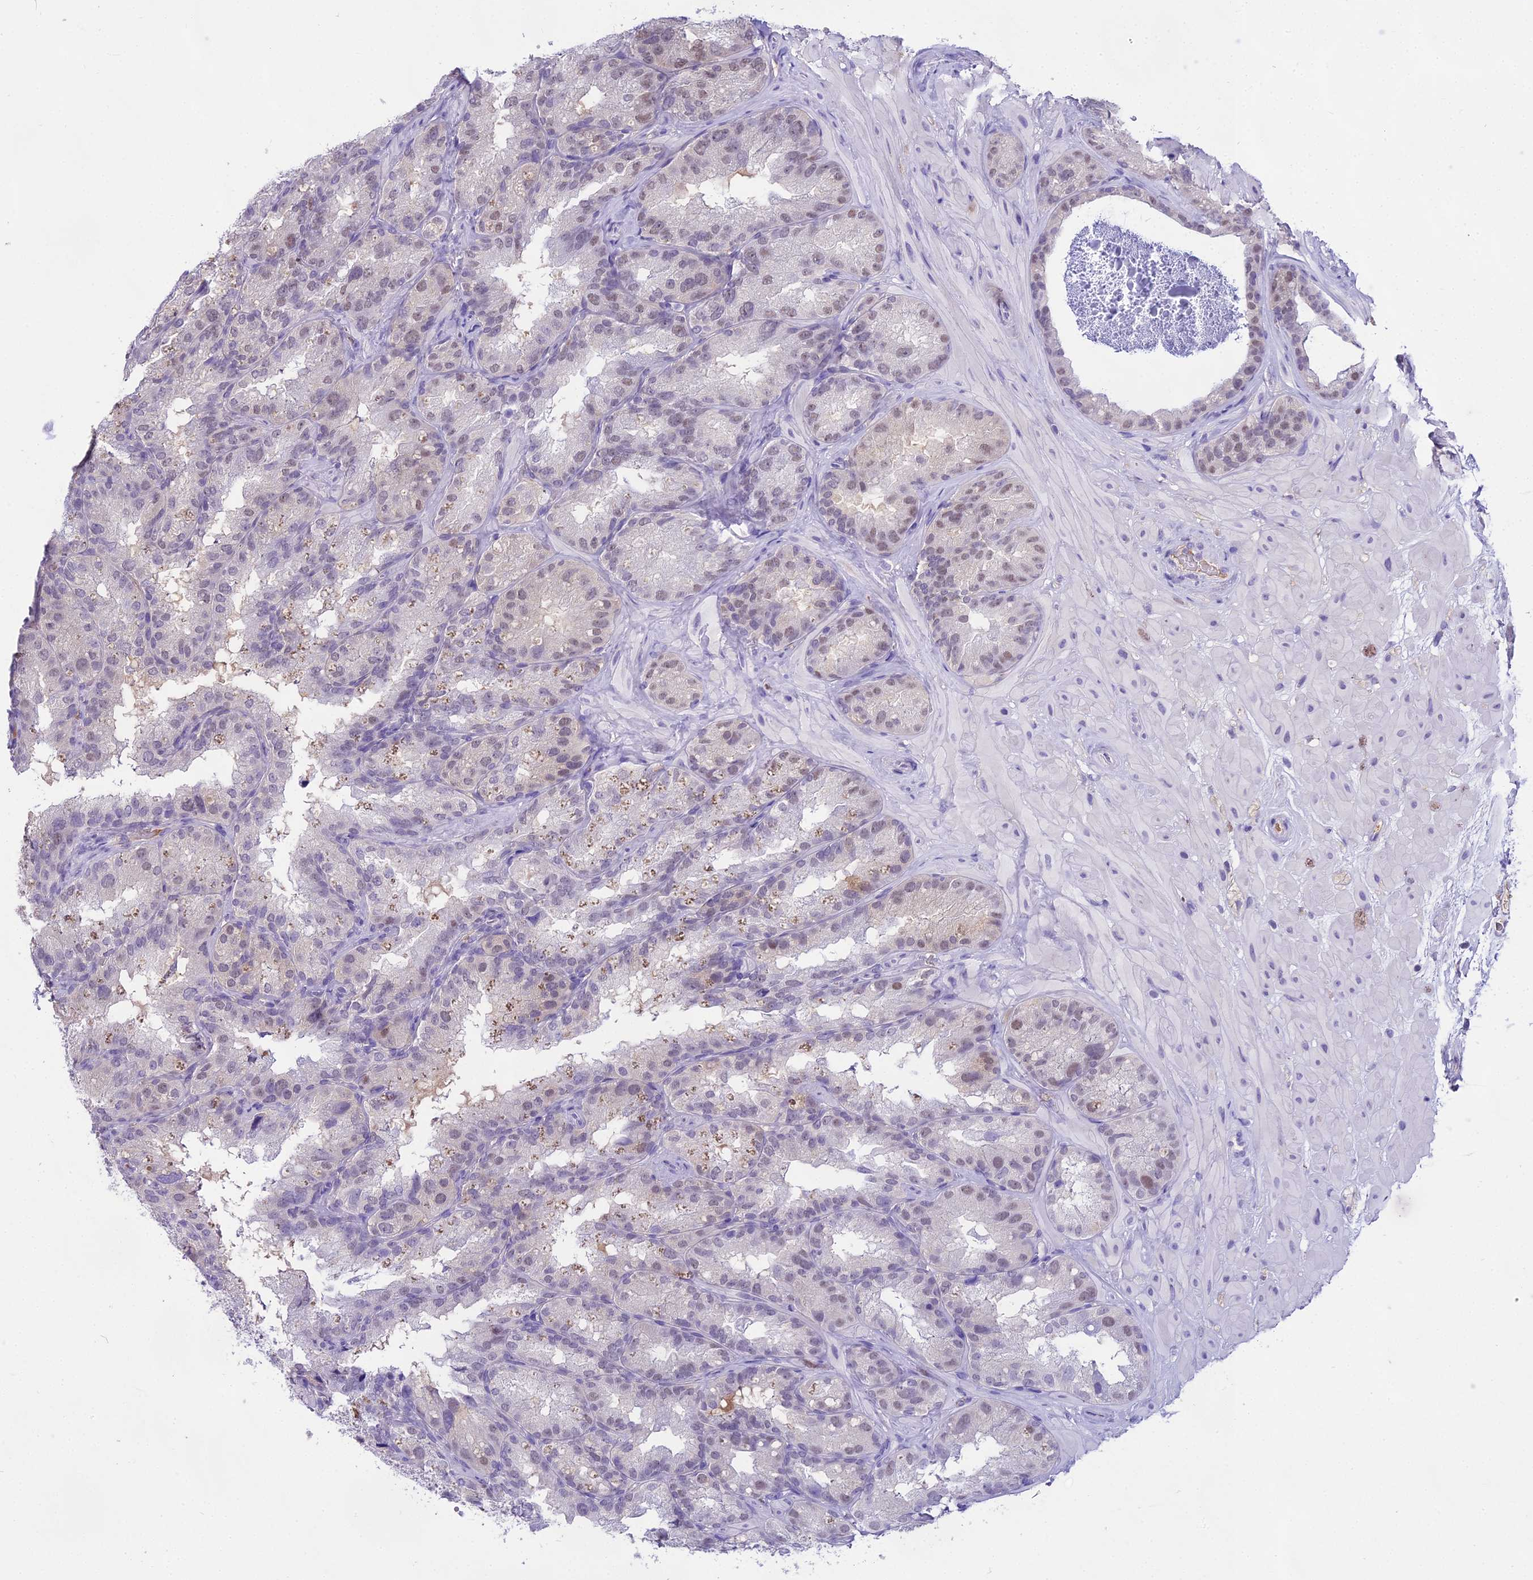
{"staining": {"intensity": "weak", "quantity": "25%-75%", "location": "nuclear"}, "tissue": "seminal vesicle", "cell_type": "Glandular cells", "image_type": "normal", "snomed": [{"axis": "morphology", "description": "Normal tissue, NOS"}, {"axis": "topography", "description": "Seminal veicle"}], "caption": "Human seminal vesicle stained for a protein (brown) displays weak nuclear positive expression in approximately 25%-75% of glandular cells.", "gene": "MAT2A", "patient": {"sex": "male", "age": 58}}